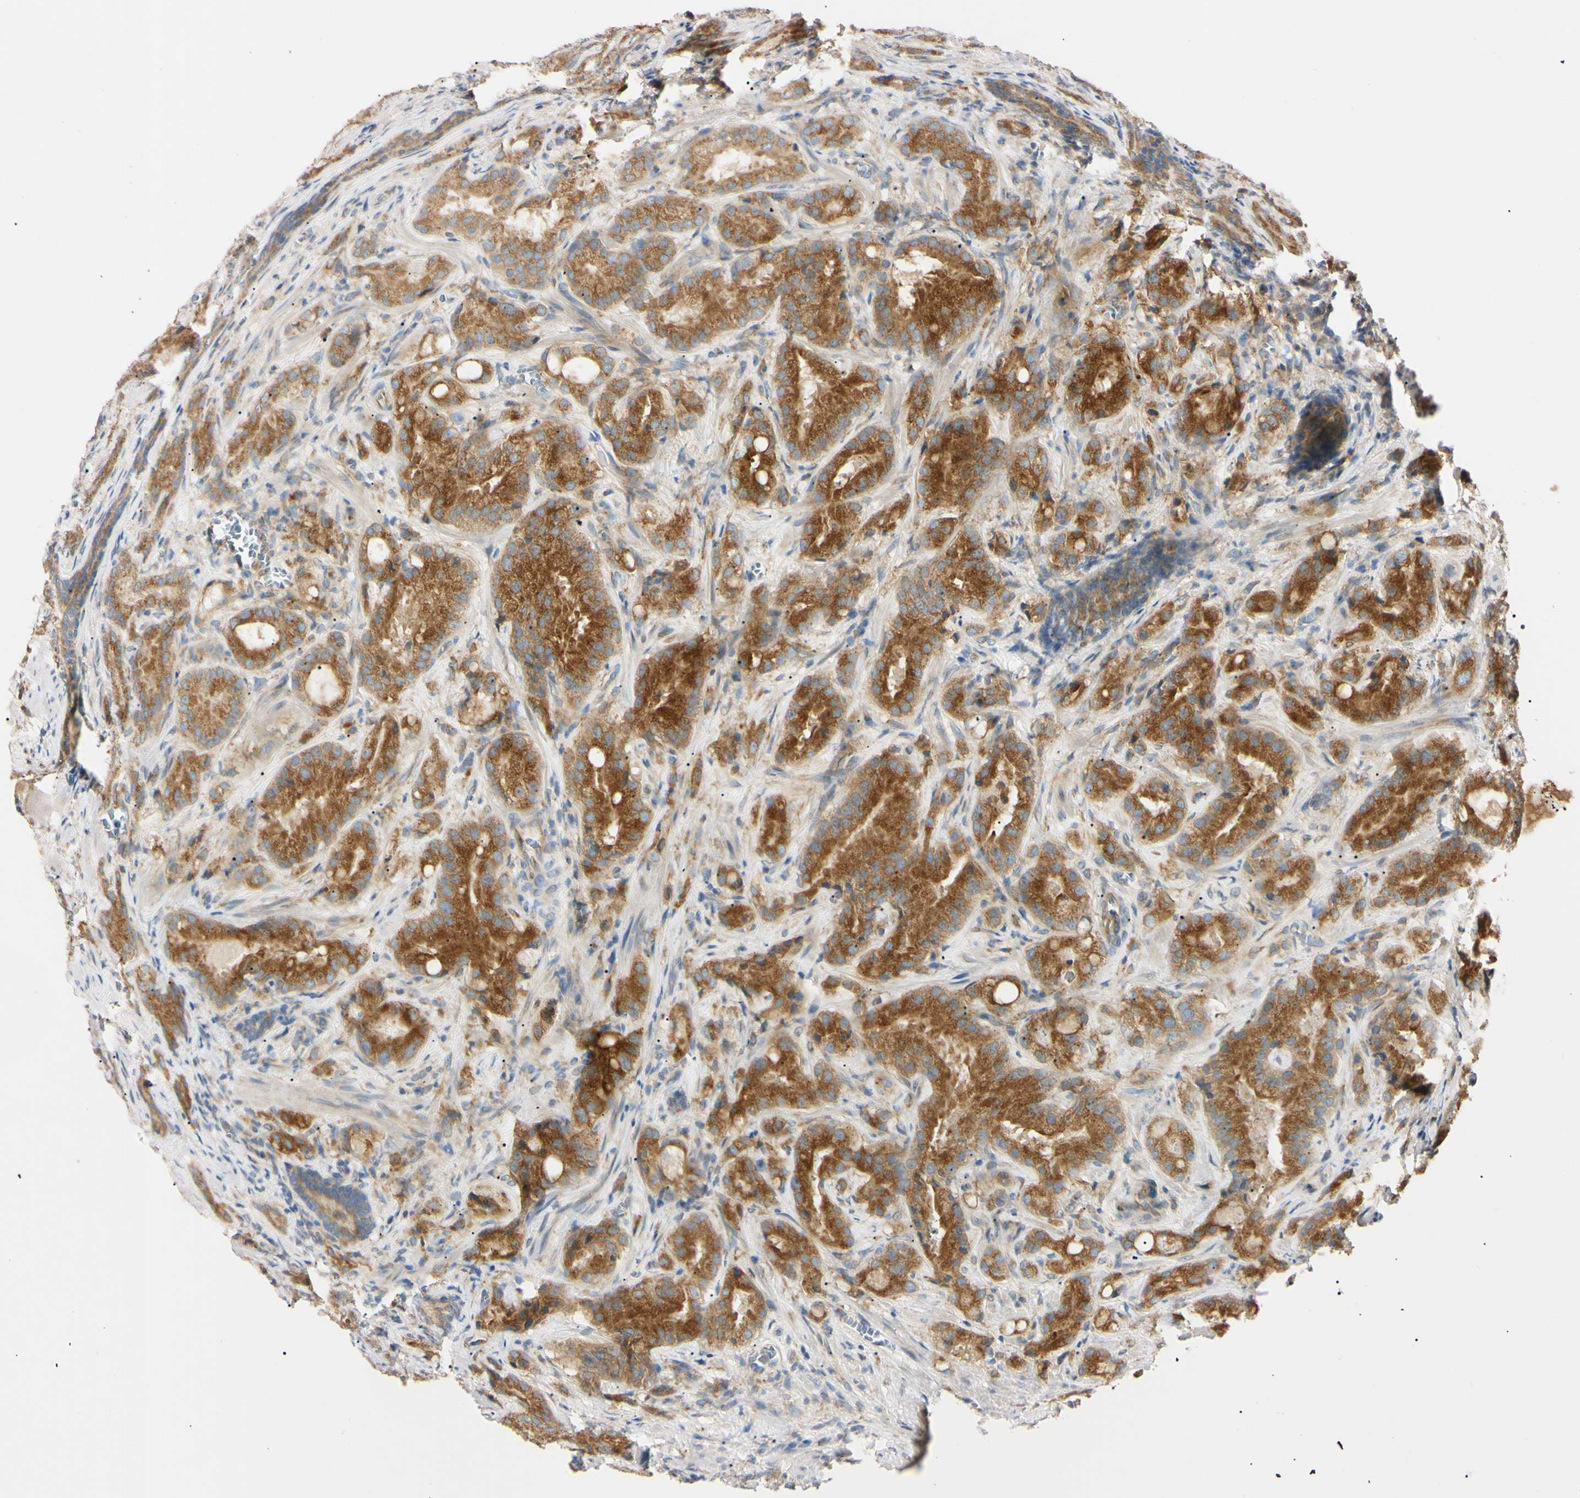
{"staining": {"intensity": "moderate", "quantity": ">75%", "location": "cytoplasmic/membranous"}, "tissue": "prostate cancer", "cell_type": "Tumor cells", "image_type": "cancer", "snomed": [{"axis": "morphology", "description": "Adenocarcinoma, High grade"}, {"axis": "topography", "description": "Prostate"}], "caption": "Protein staining by immunohistochemistry displays moderate cytoplasmic/membranous staining in approximately >75% of tumor cells in adenocarcinoma (high-grade) (prostate).", "gene": "IER3IP1", "patient": {"sex": "male", "age": 64}}